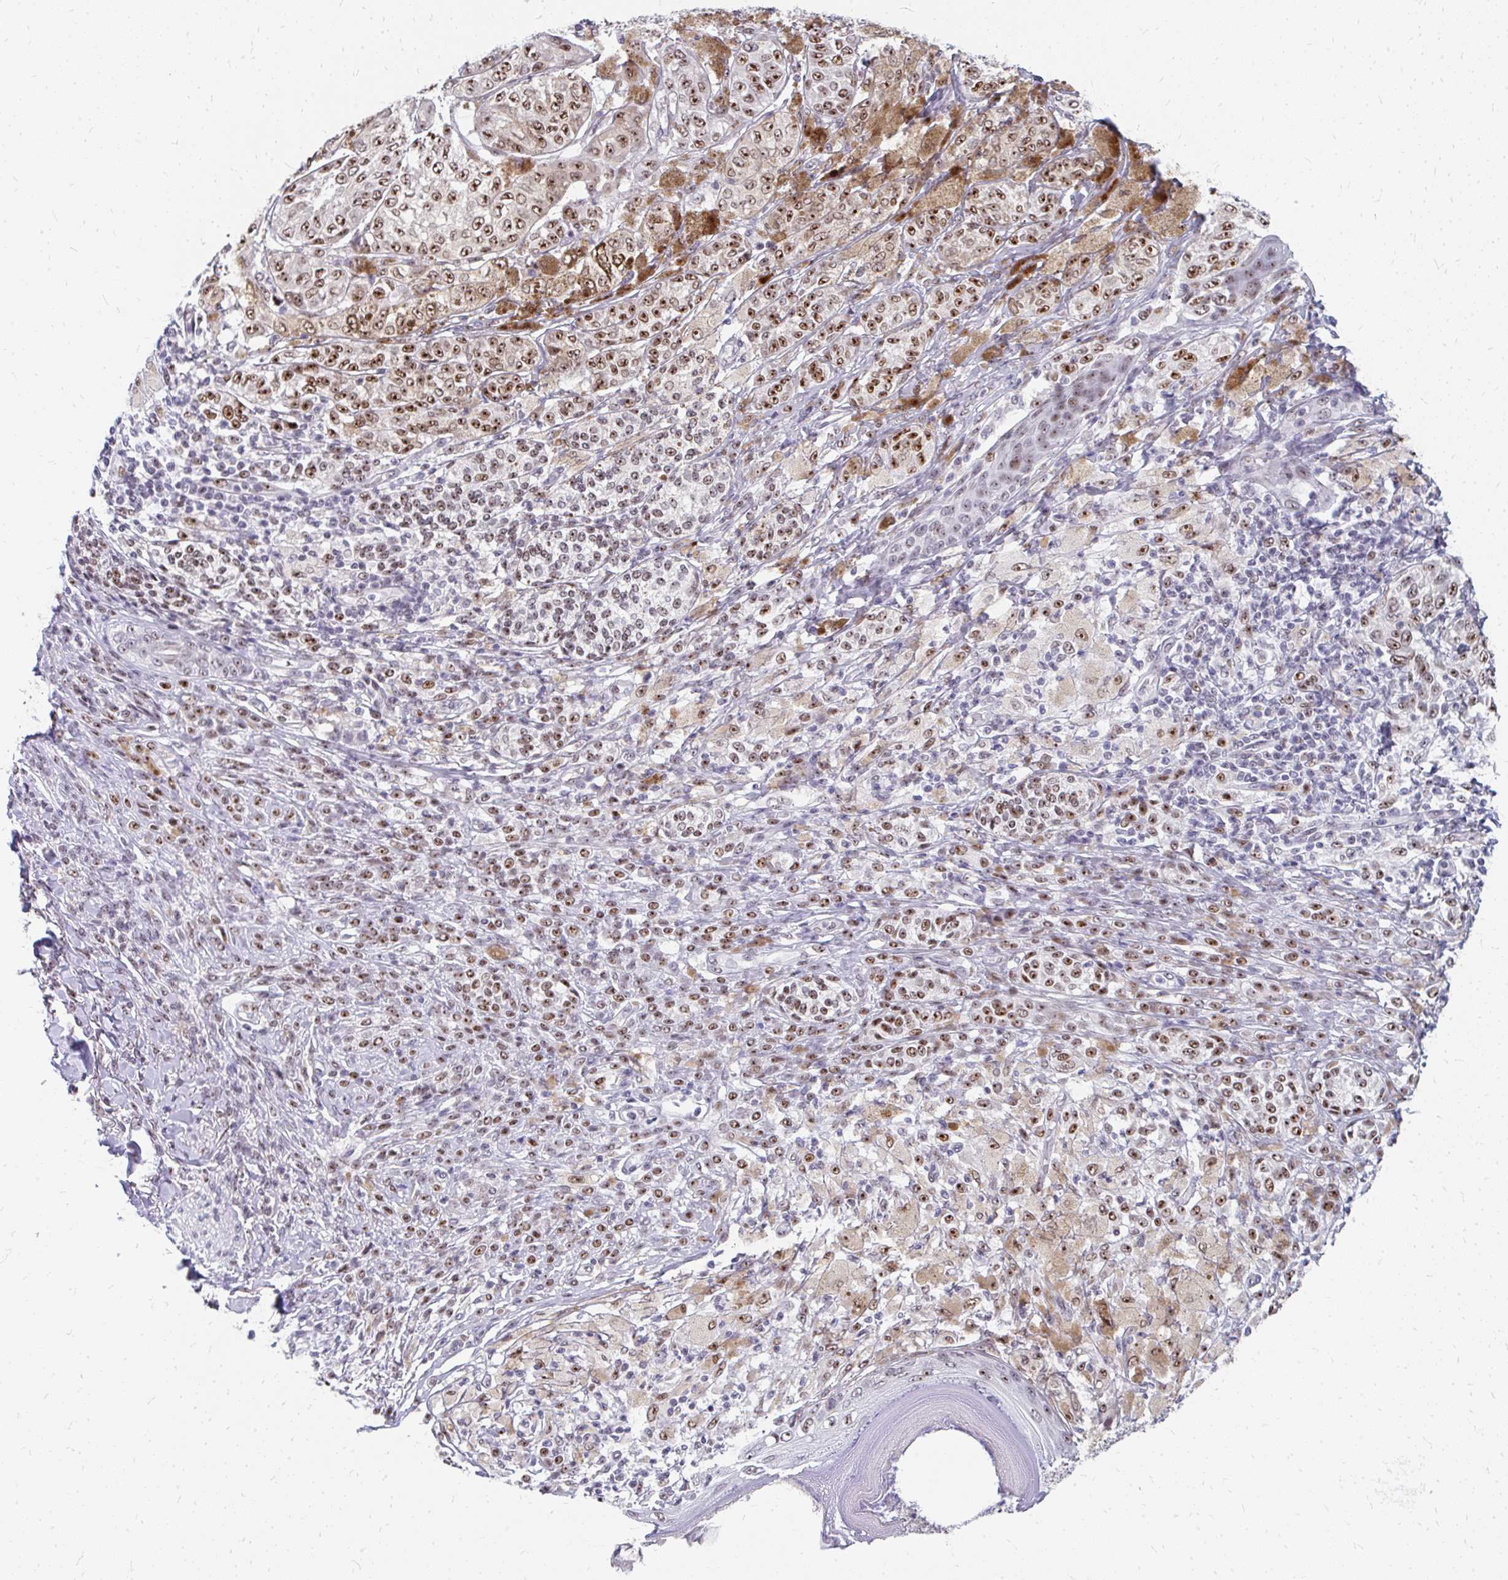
{"staining": {"intensity": "moderate", "quantity": ">75%", "location": "nuclear"}, "tissue": "melanoma", "cell_type": "Tumor cells", "image_type": "cancer", "snomed": [{"axis": "morphology", "description": "Malignant melanoma, NOS"}, {"axis": "topography", "description": "Skin"}], "caption": "Moderate nuclear protein positivity is seen in about >75% of tumor cells in melanoma. Nuclei are stained in blue.", "gene": "GTF2H1", "patient": {"sex": "male", "age": 42}}